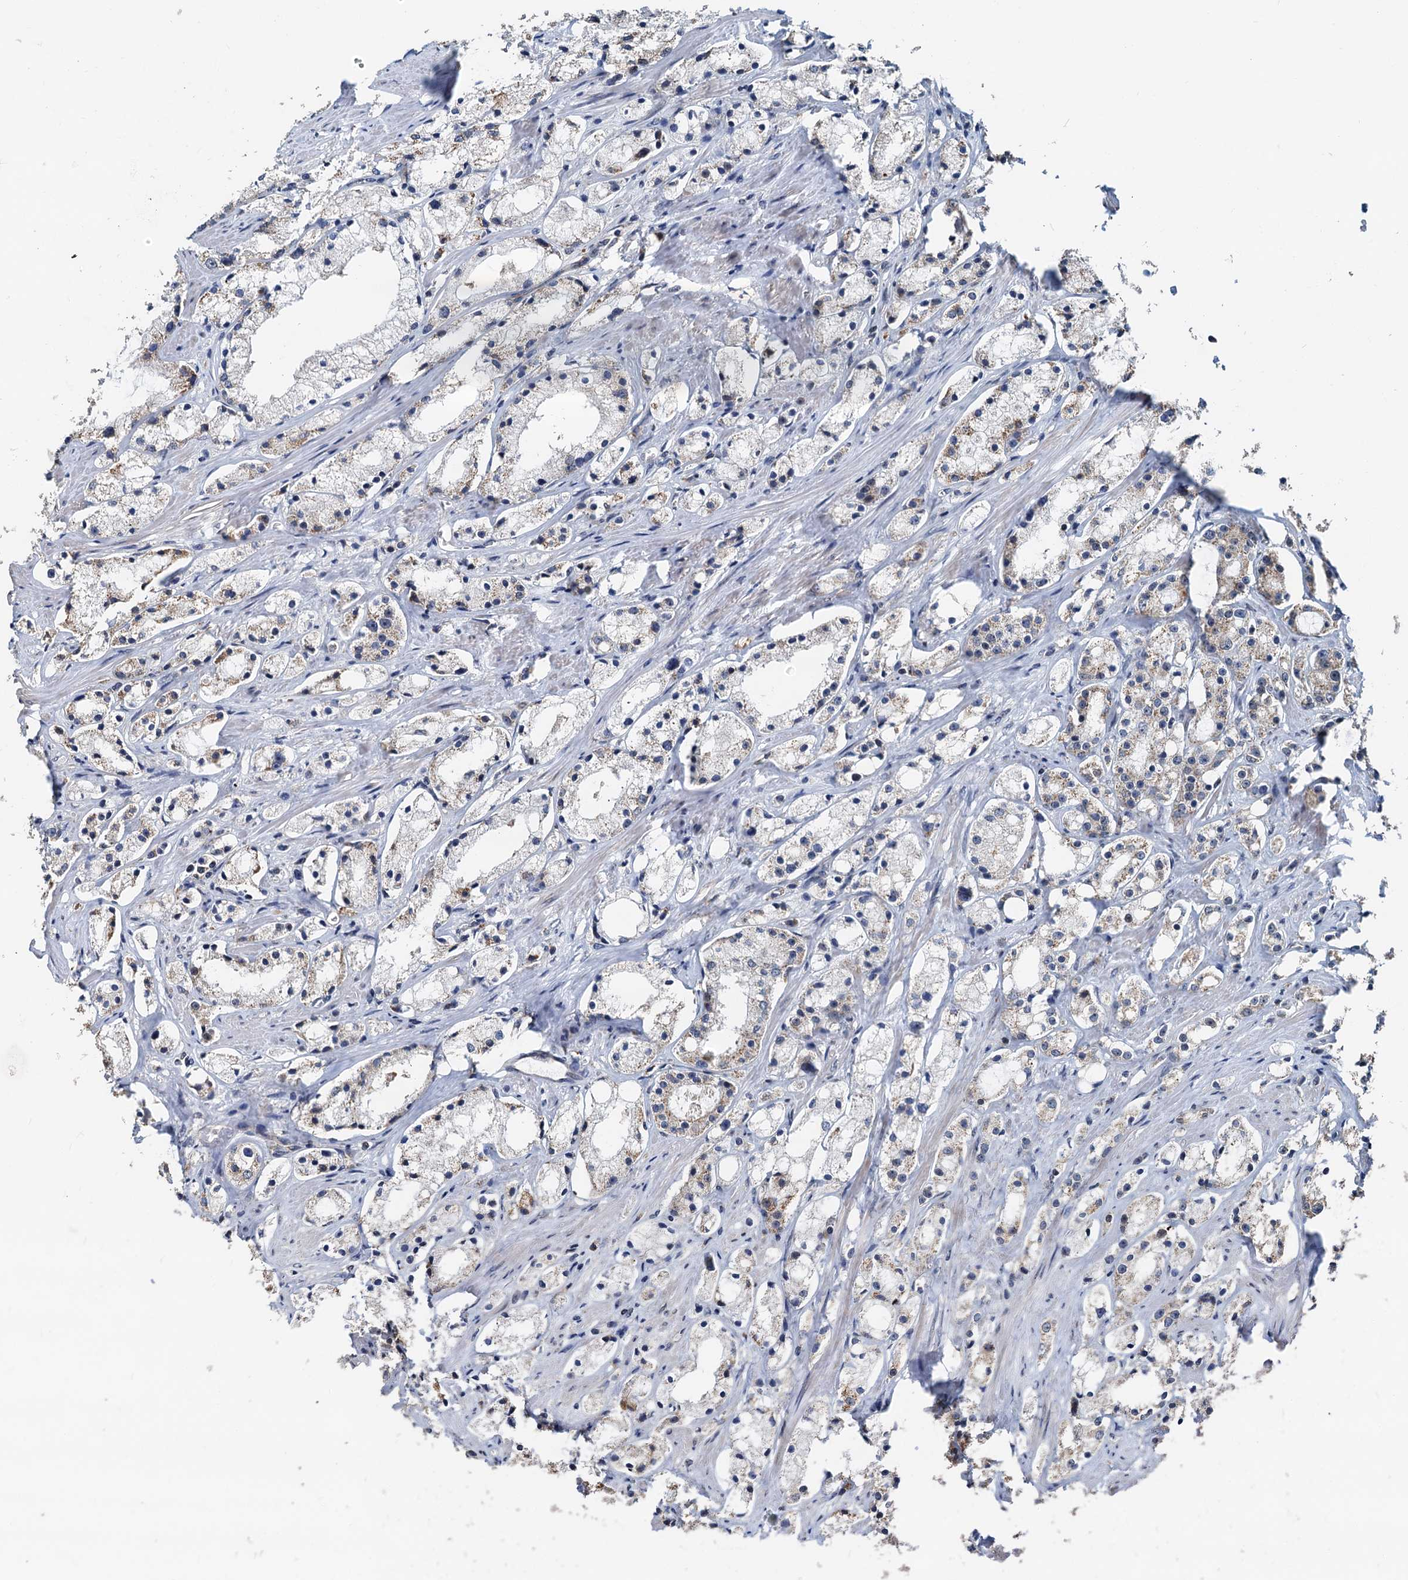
{"staining": {"intensity": "weak", "quantity": "25%-75%", "location": "cytoplasmic/membranous"}, "tissue": "prostate cancer", "cell_type": "Tumor cells", "image_type": "cancer", "snomed": [{"axis": "morphology", "description": "Adenocarcinoma, High grade"}, {"axis": "topography", "description": "Prostate"}], "caption": "Human prostate cancer (adenocarcinoma (high-grade)) stained with a protein marker exhibits weak staining in tumor cells.", "gene": "MCMBP", "patient": {"sex": "male", "age": 66}}